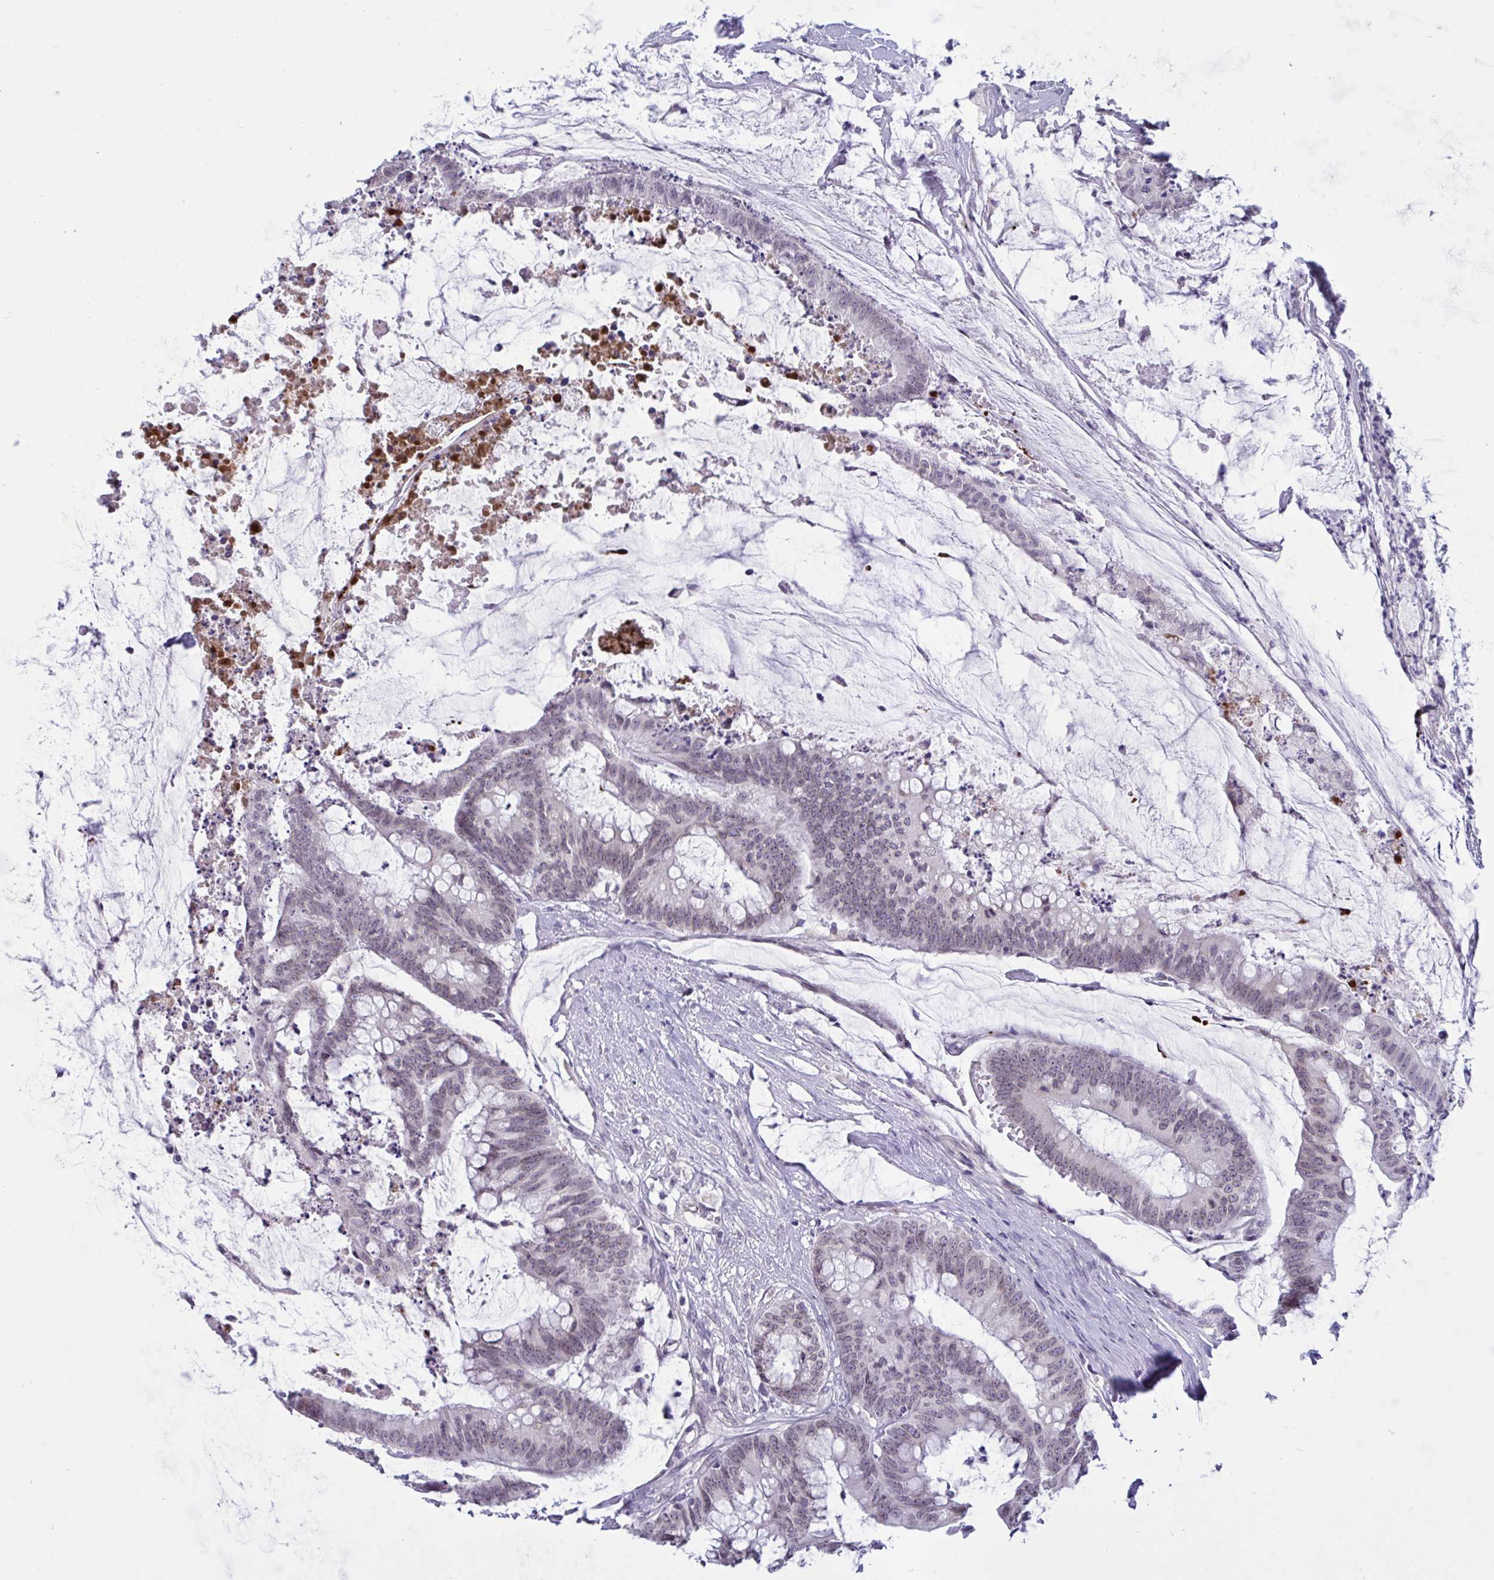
{"staining": {"intensity": "weak", "quantity": "25%-75%", "location": "nuclear"}, "tissue": "colorectal cancer", "cell_type": "Tumor cells", "image_type": "cancer", "snomed": [{"axis": "morphology", "description": "Adenocarcinoma, NOS"}, {"axis": "topography", "description": "Colon"}], "caption": "IHC photomicrograph of colorectal cancer (adenocarcinoma) stained for a protein (brown), which demonstrates low levels of weak nuclear staining in approximately 25%-75% of tumor cells.", "gene": "DOCK11", "patient": {"sex": "male", "age": 62}}